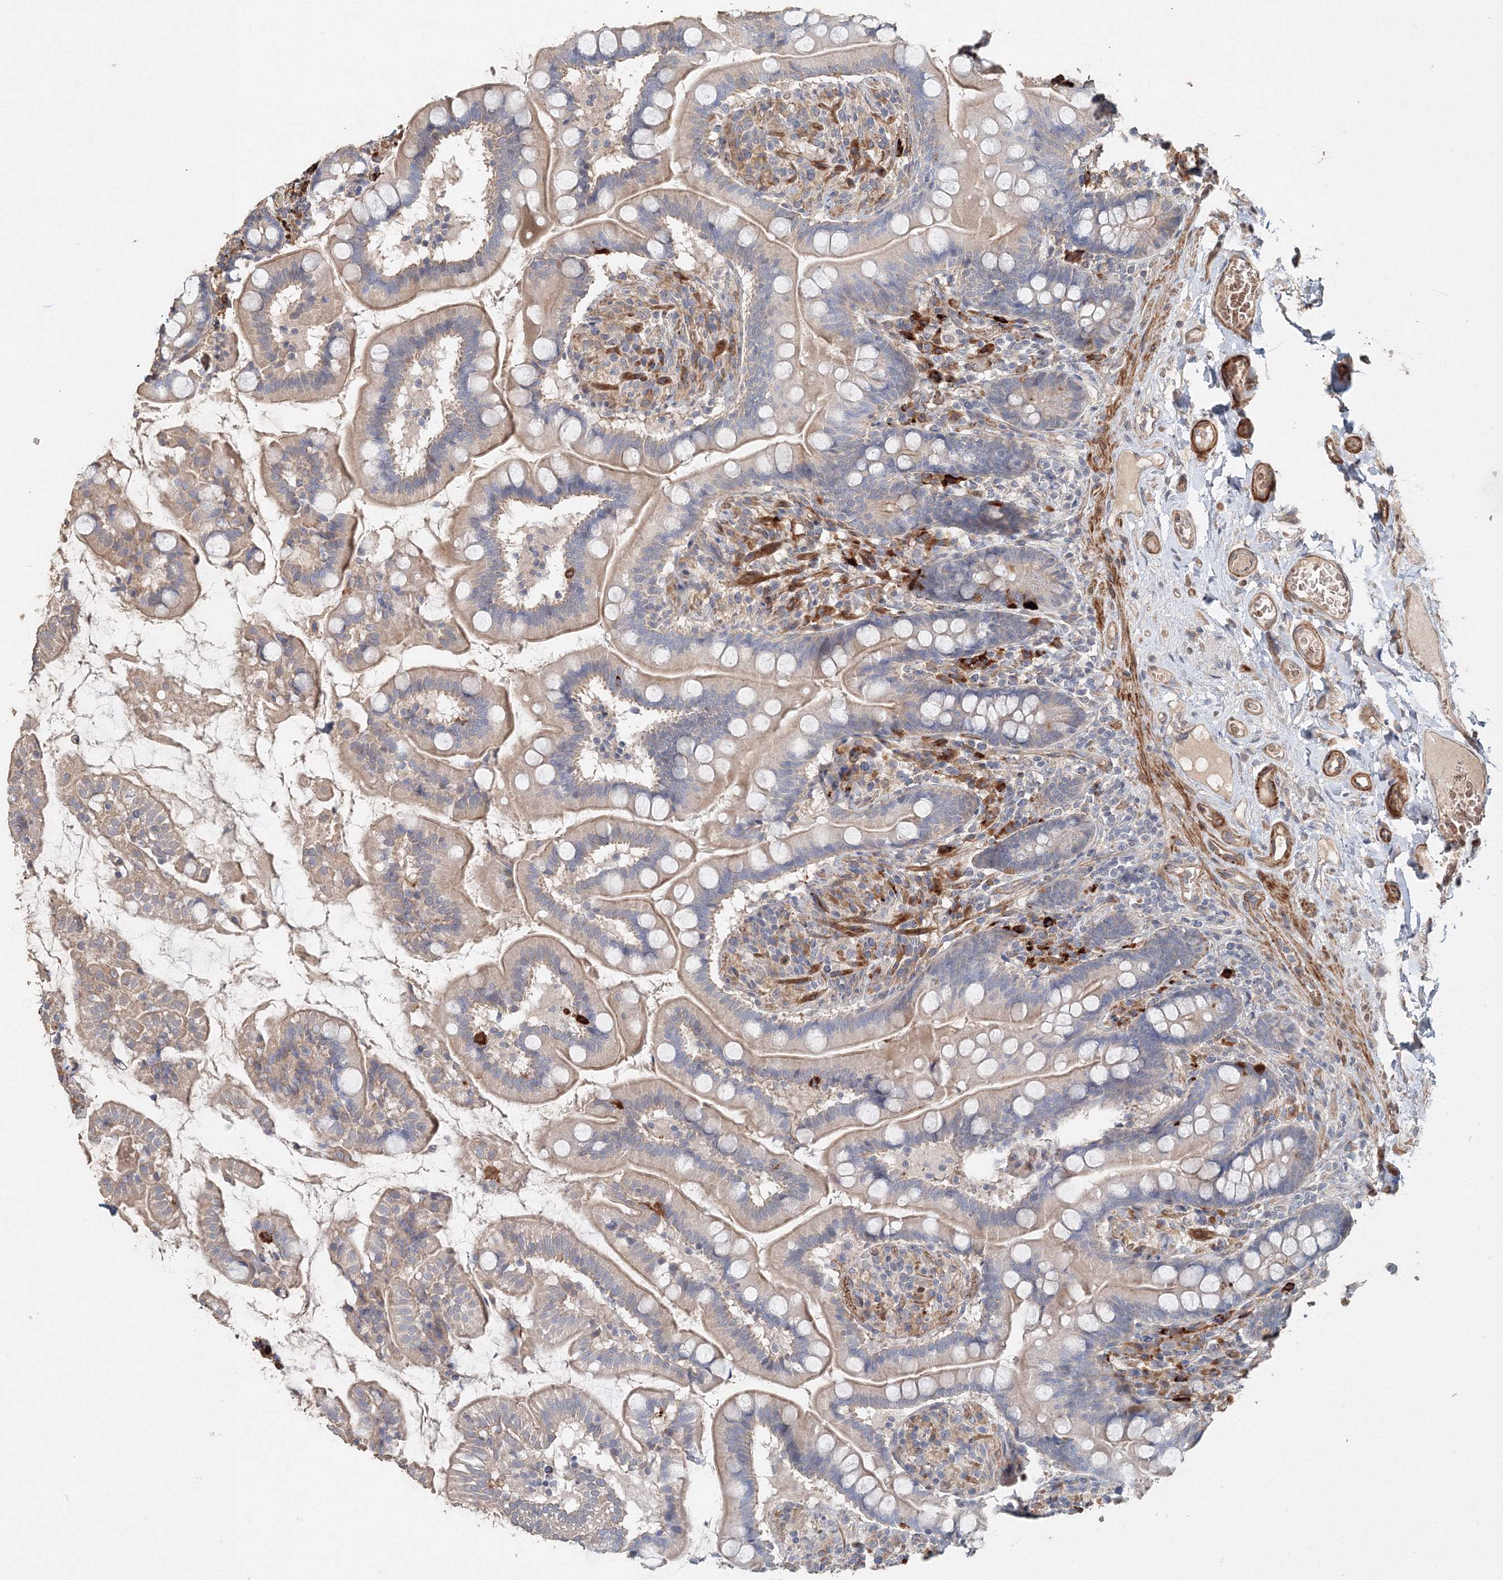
{"staining": {"intensity": "weak", "quantity": "25%-75%", "location": "cytoplasmic/membranous"}, "tissue": "small intestine", "cell_type": "Glandular cells", "image_type": "normal", "snomed": [{"axis": "morphology", "description": "Normal tissue, NOS"}, {"axis": "topography", "description": "Small intestine"}], "caption": "This is a micrograph of IHC staining of benign small intestine, which shows weak positivity in the cytoplasmic/membranous of glandular cells.", "gene": "NALF2", "patient": {"sex": "female", "age": 64}}